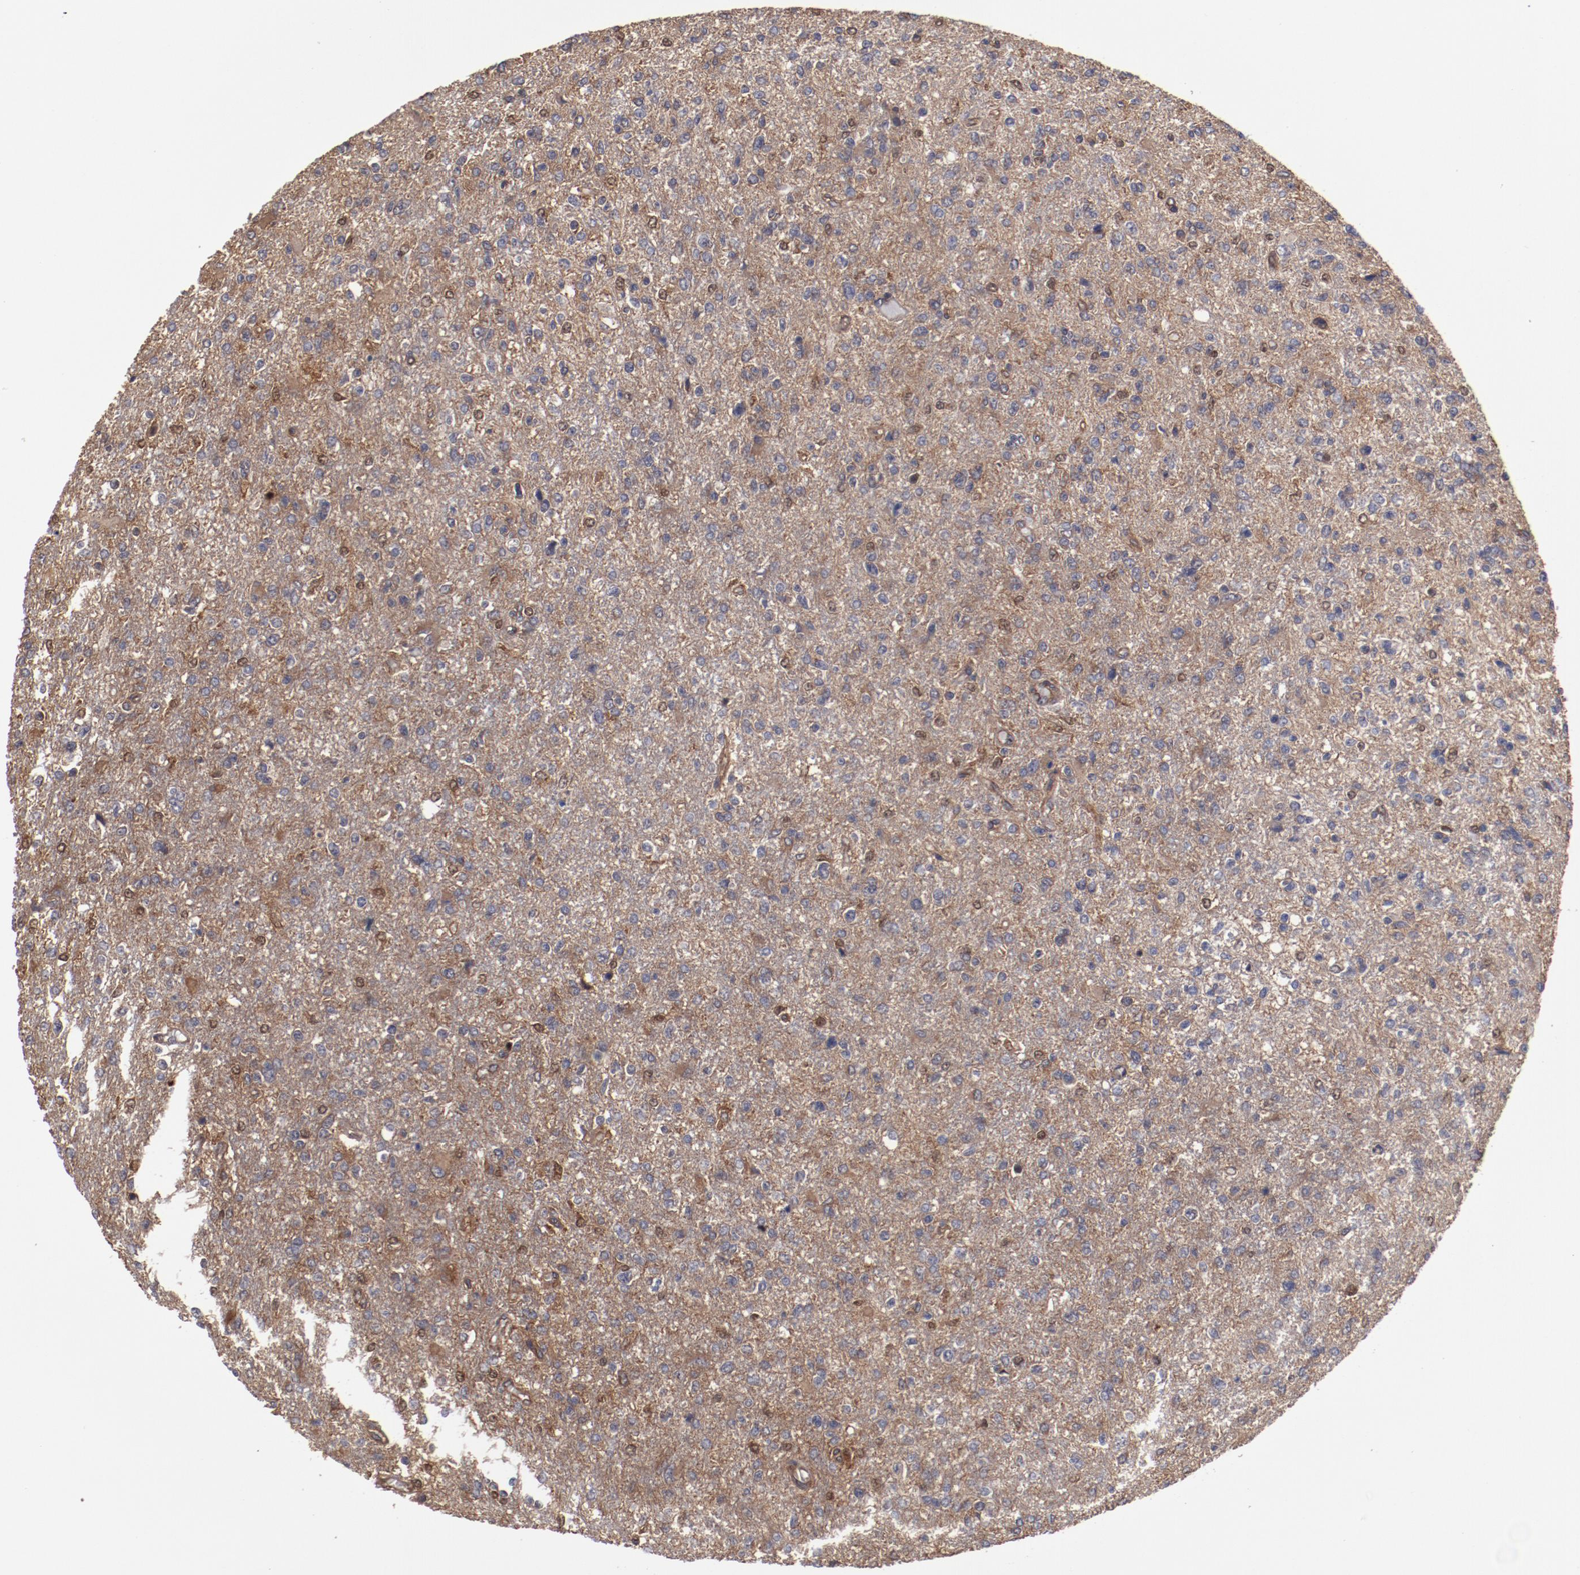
{"staining": {"intensity": "moderate", "quantity": "<25%", "location": "cytoplasmic/membranous"}, "tissue": "glioma", "cell_type": "Tumor cells", "image_type": "cancer", "snomed": [{"axis": "morphology", "description": "Glioma, malignant, High grade"}, {"axis": "topography", "description": "Cerebral cortex"}], "caption": "The photomicrograph displays immunohistochemical staining of glioma. There is moderate cytoplasmic/membranous expression is identified in about <25% of tumor cells.", "gene": "DNAAF2", "patient": {"sex": "male", "age": 76}}